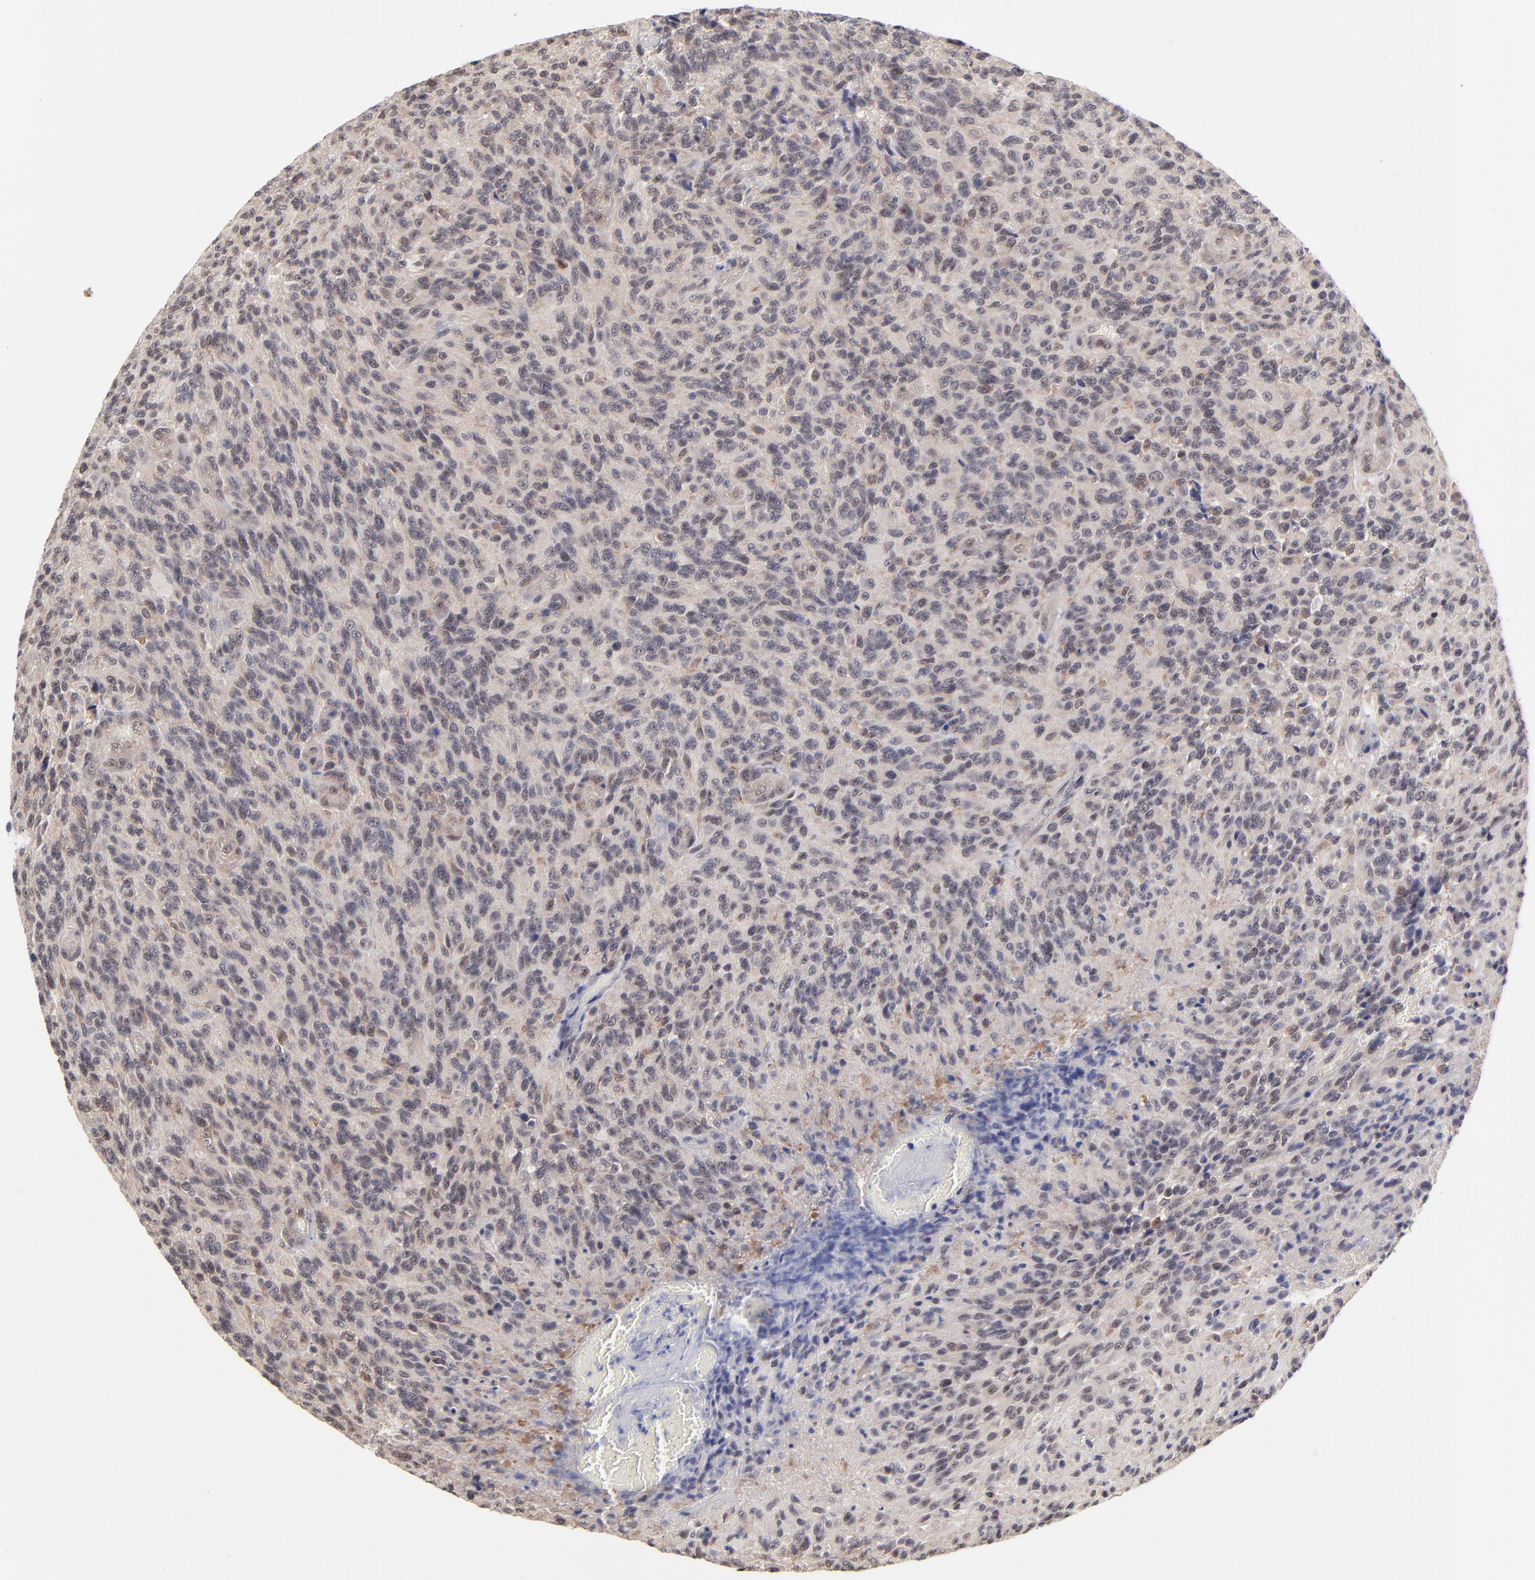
{"staining": {"intensity": "weak", "quantity": ">75%", "location": "cytoplasmic/membranous"}, "tissue": "glioma", "cell_type": "Tumor cells", "image_type": "cancer", "snomed": [{"axis": "morphology", "description": "Normal tissue, NOS"}, {"axis": "morphology", "description": "Glioma, malignant, High grade"}, {"axis": "topography", "description": "Cerebral cortex"}], "caption": "Weak cytoplasmic/membranous staining for a protein is appreciated in approximately >75% of tumor cells of malignant glioma (high-grade) using immunohistochemistry (IHC).", "gene": "UBE2E3", "patient": {"sex": "male", "age": 56}}